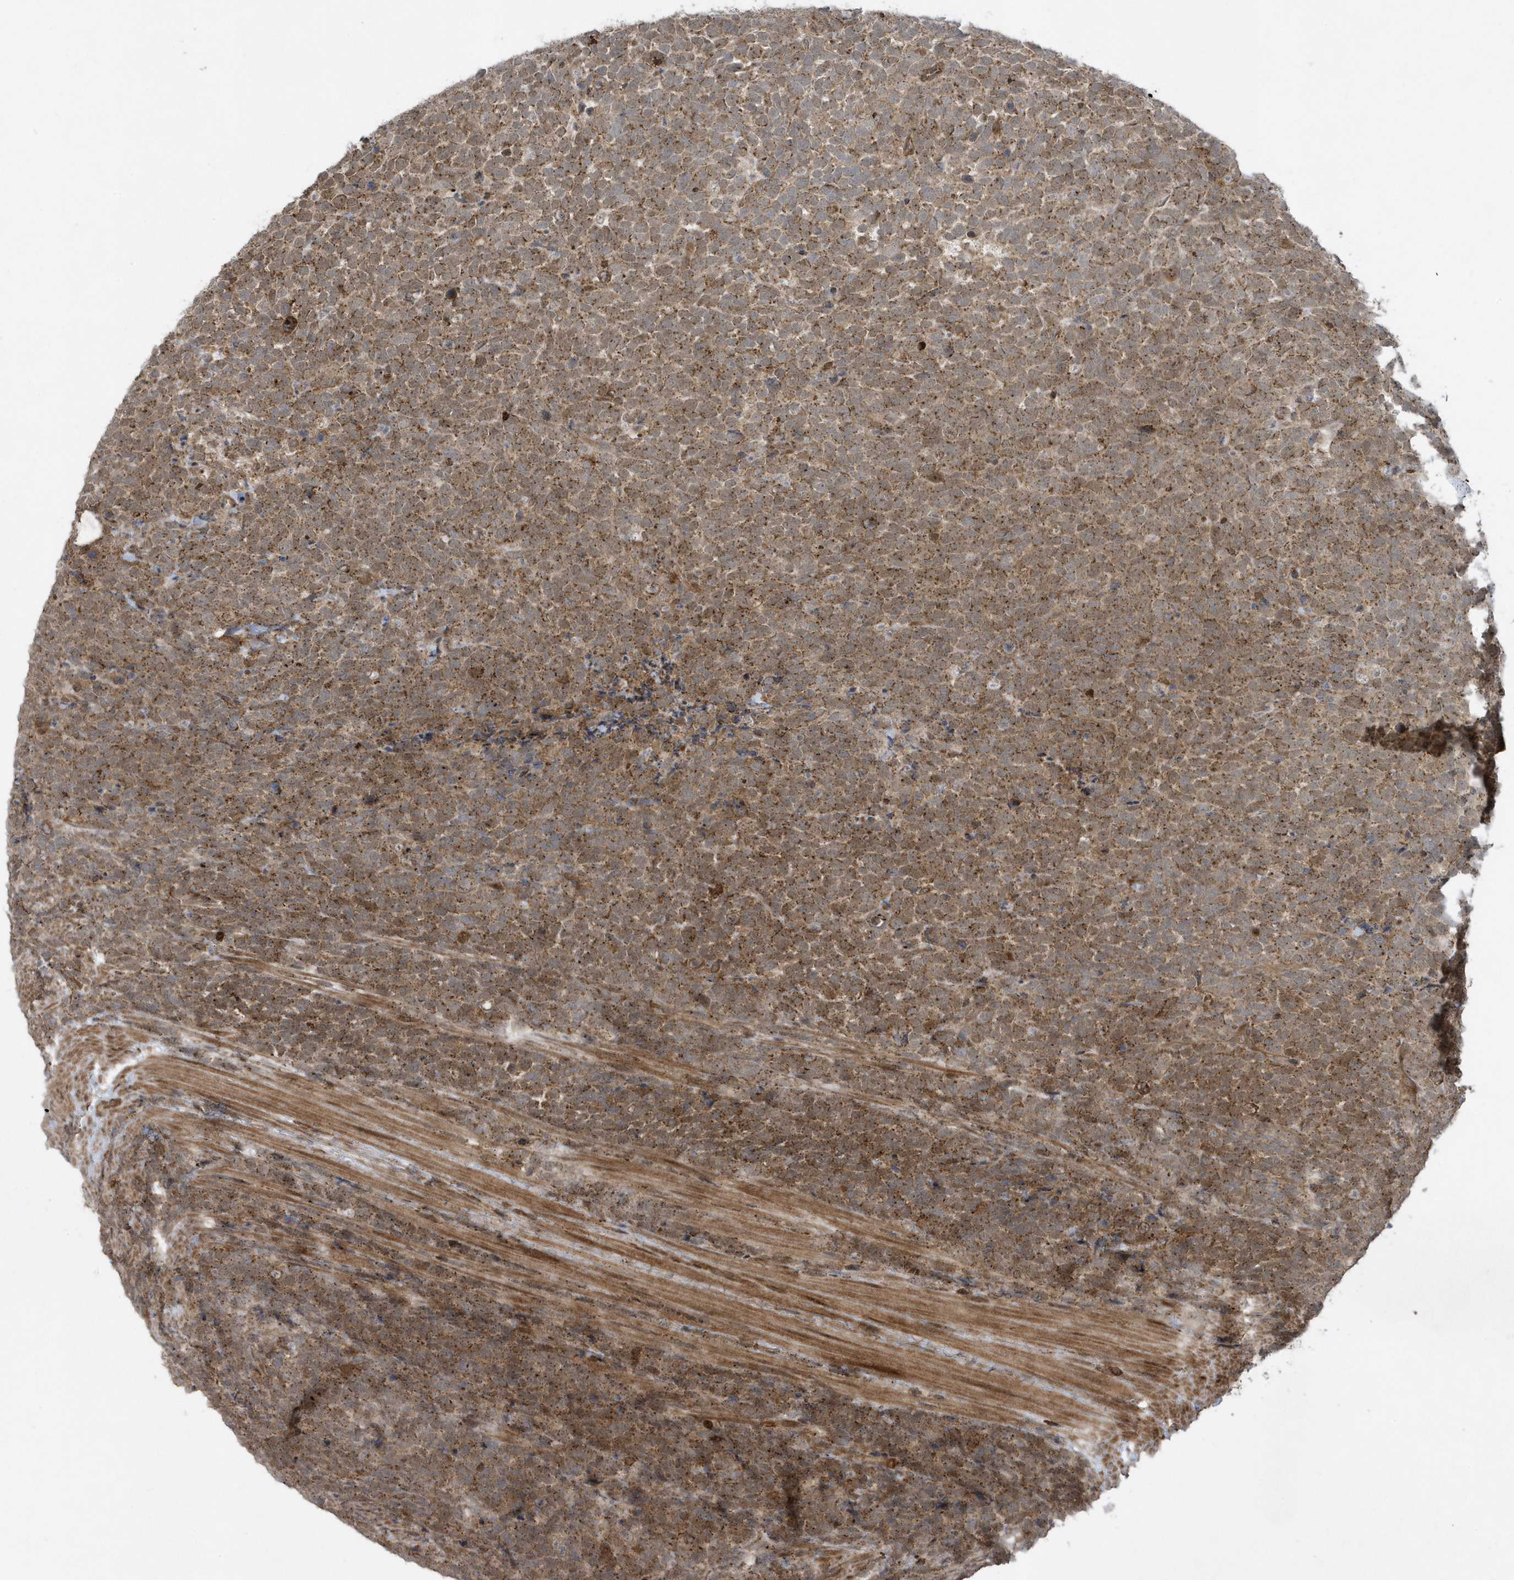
{"staining": {"intensity": "moderate", "quantity": ">75%", "location": "cytoplasmic/membranous"}, "tissue": "urothelial cancer", "cell_type": "Tumor cells", "image_type": "cancer", "snomed": [{"axis": "morphology", "description": "Urothelial carcinoma, High grade"}, {"axis": "topography", "description": "Urinary bladder"}], "caption": "A histopathology image of human urothelial cancer stained for a protein demonstrates moderate cytoplasmic/membranous brown staining in tumor cells.", "gene": "STAMBP", "patient": {"sex": "female", "age": 82}}